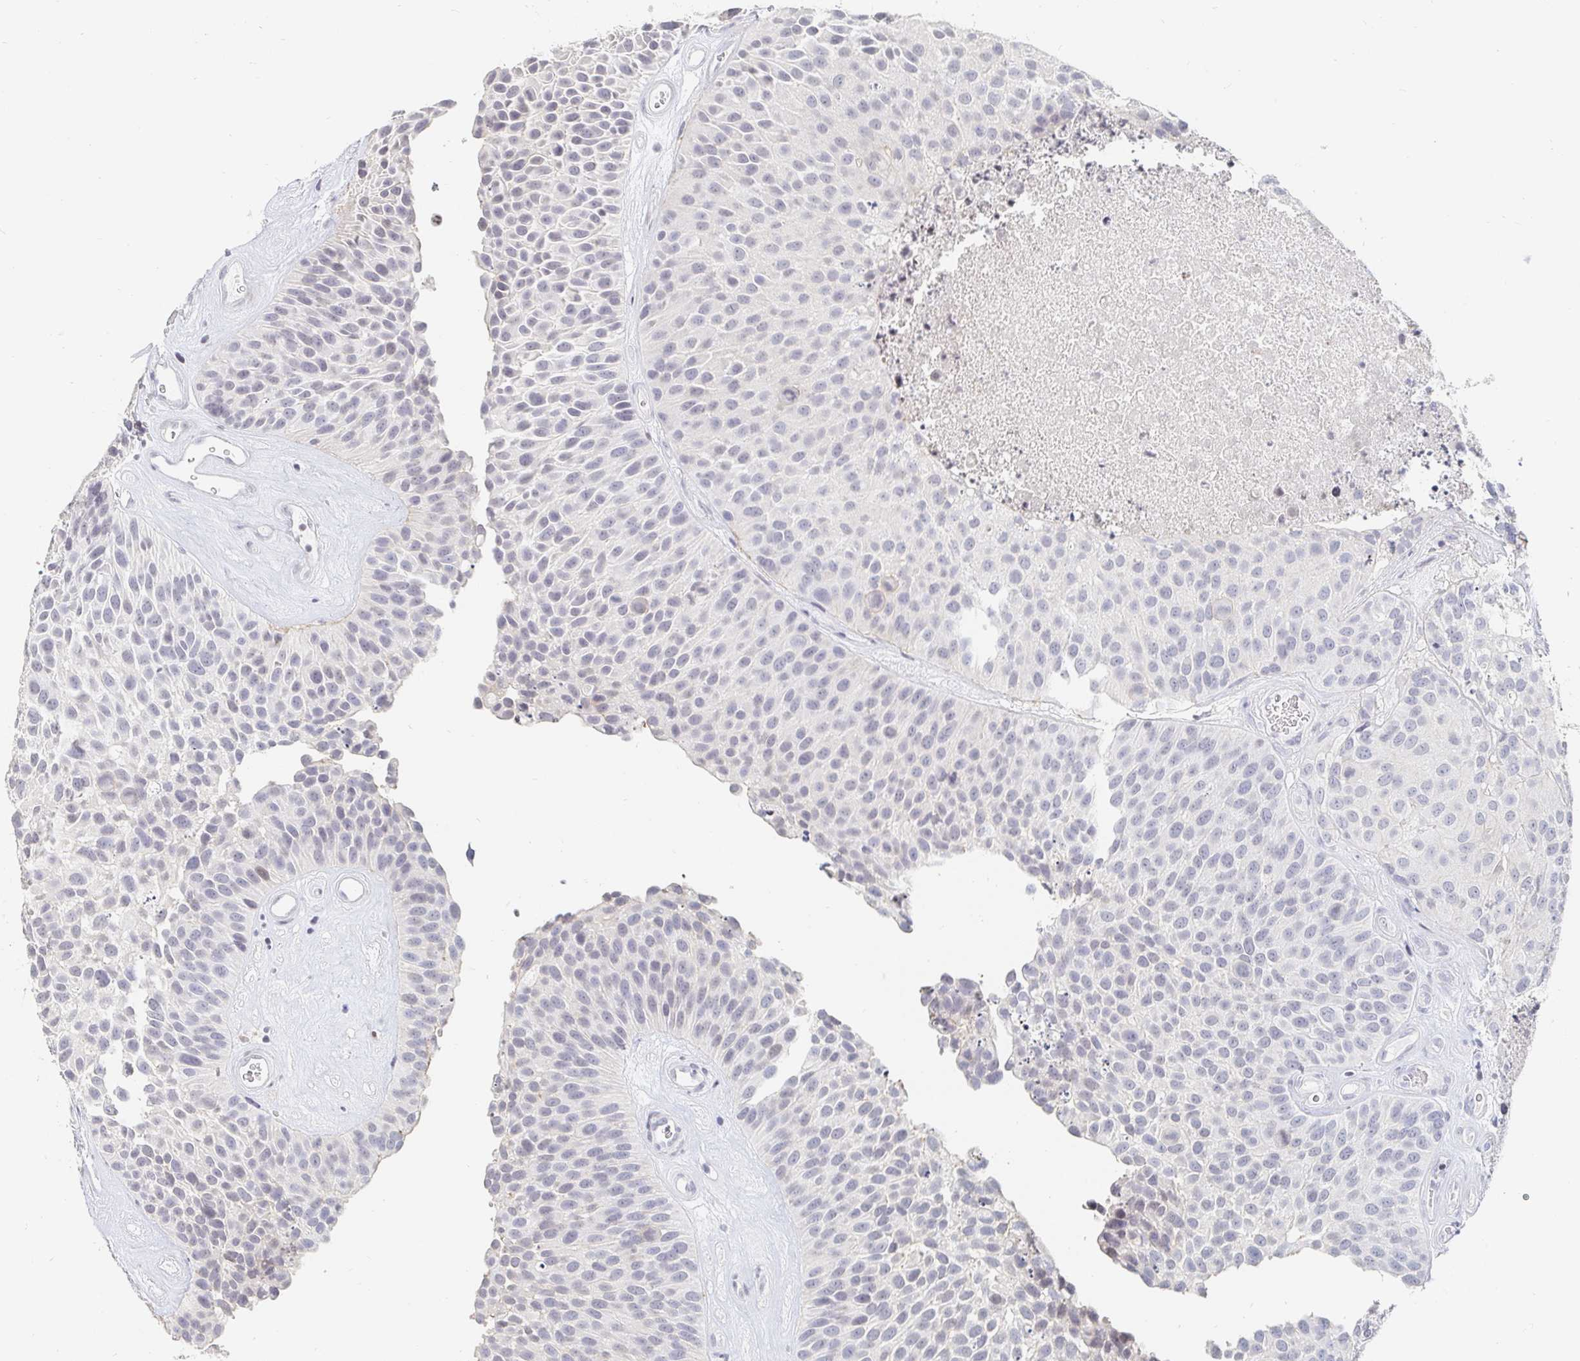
{"staining": {"intensity": "negative", "quantity": "none", "location": "none"}, "tissue": "urothelial cancer", "cell_type": "Tumor cells", "image_type": "cancer", "snomed": [{"axis": "morphology", "description": "Urothelial carcinoma, Low grade"}, {"axis": "topography", "description": "Urinary bladder"}], "caption": "The histopathology image shows no significant positivity in tumor cells of urothelial cancer.", "gene": "NME9", "patient": {"sex": "male", "age": 76}}